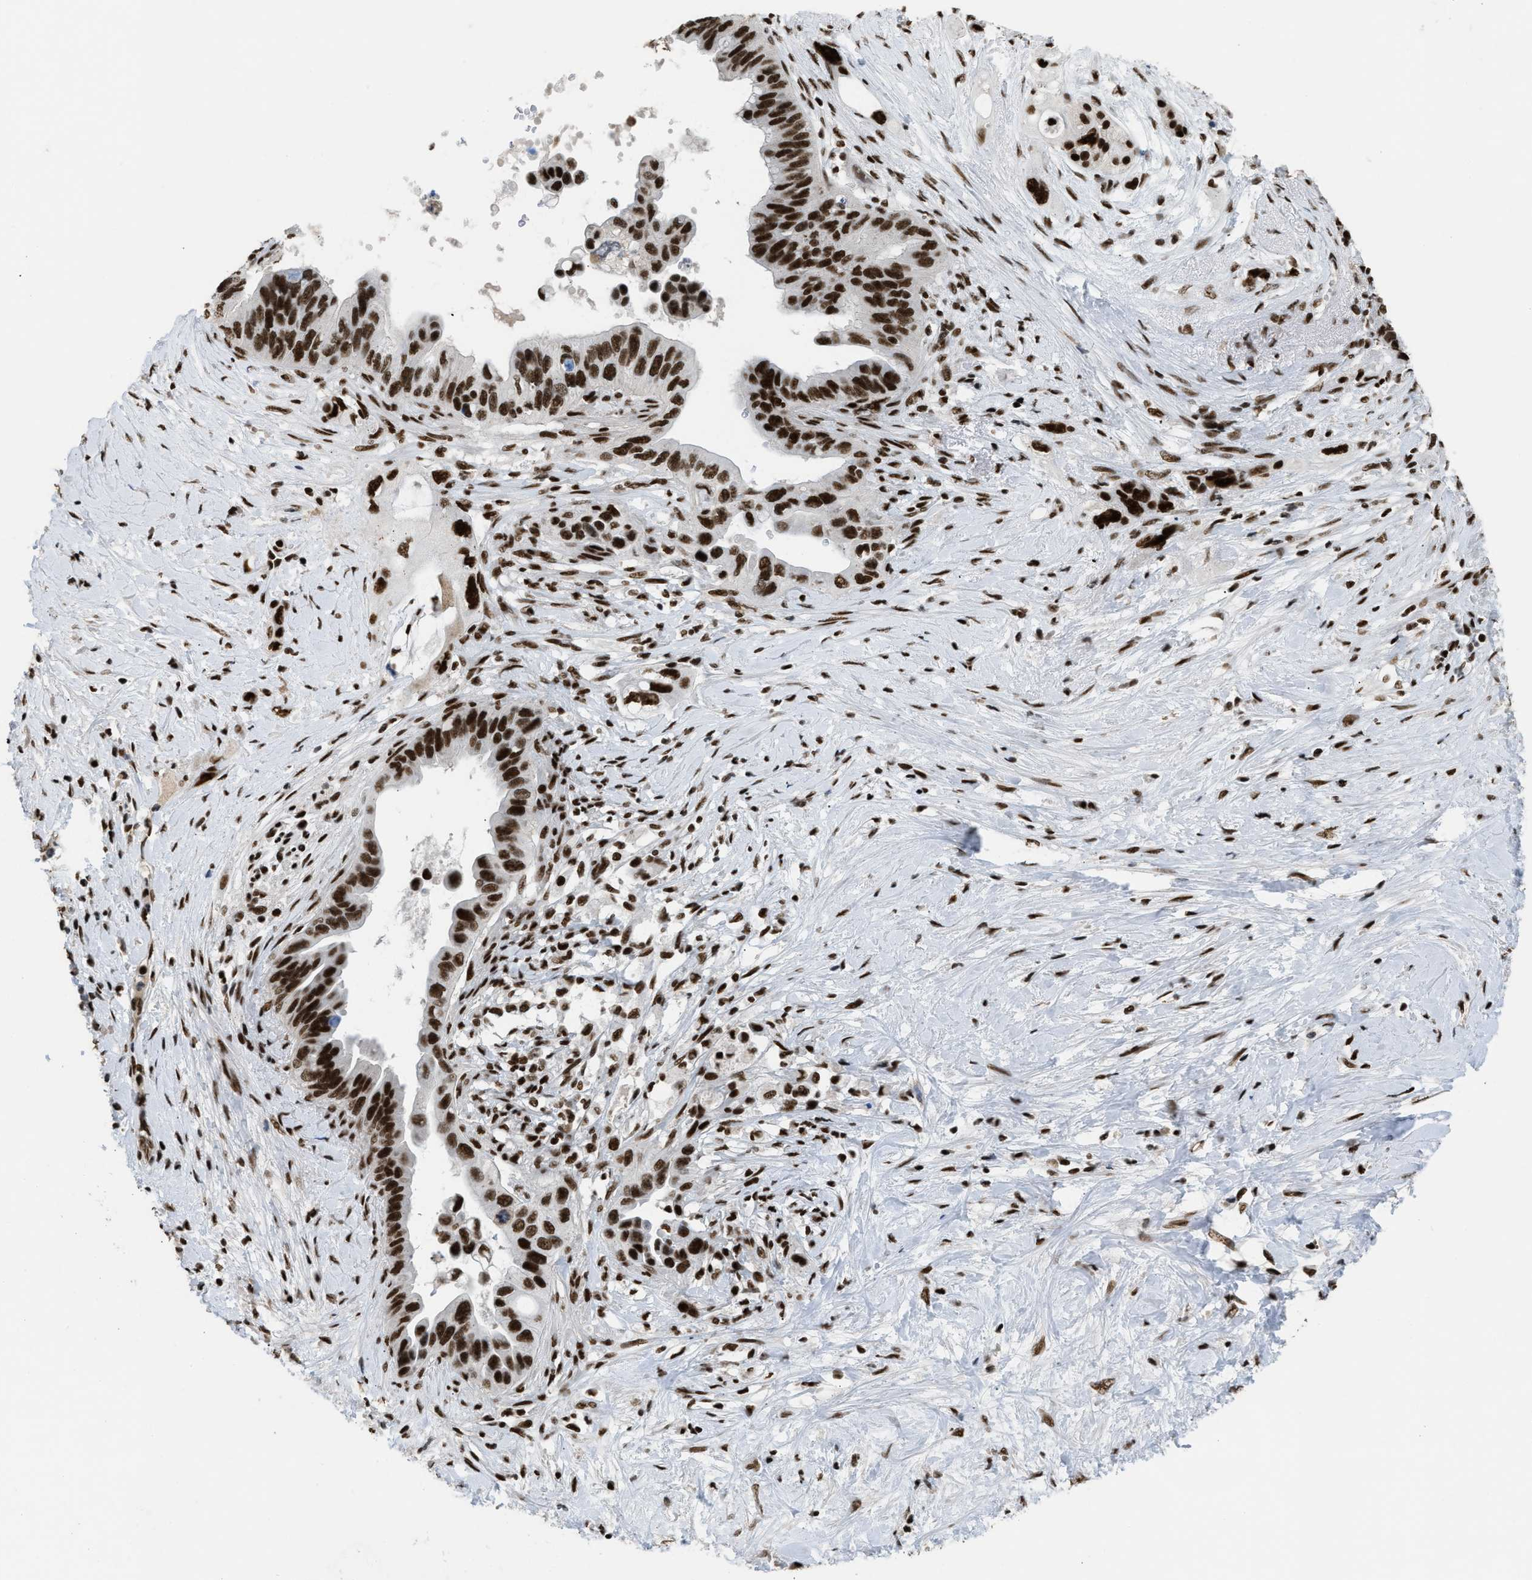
{"staining": {"intensity": "strong", "quantity": ">75%", "location": "nuclear"}, "tissue": "pancreatic cancer", "cell_type": "Tumor cells", "image_type": "cancer", "snomed": [{"axis": "morphology", "description": "Adenocarcinoma, NOS"}, {"axis": "topography", "description": "Pancreas"}], "caption": "IHC photomicrograph of neoplastic tissue: human adenocarcinoma (pancreatic) stained using IHC reveals high levels of strong protein expression localized specifically in the nuclear of tumor cells, appearing as a nuclear brown color.", "gene": "SCAF4", "patient": {"sex": "female", "age": 56}}